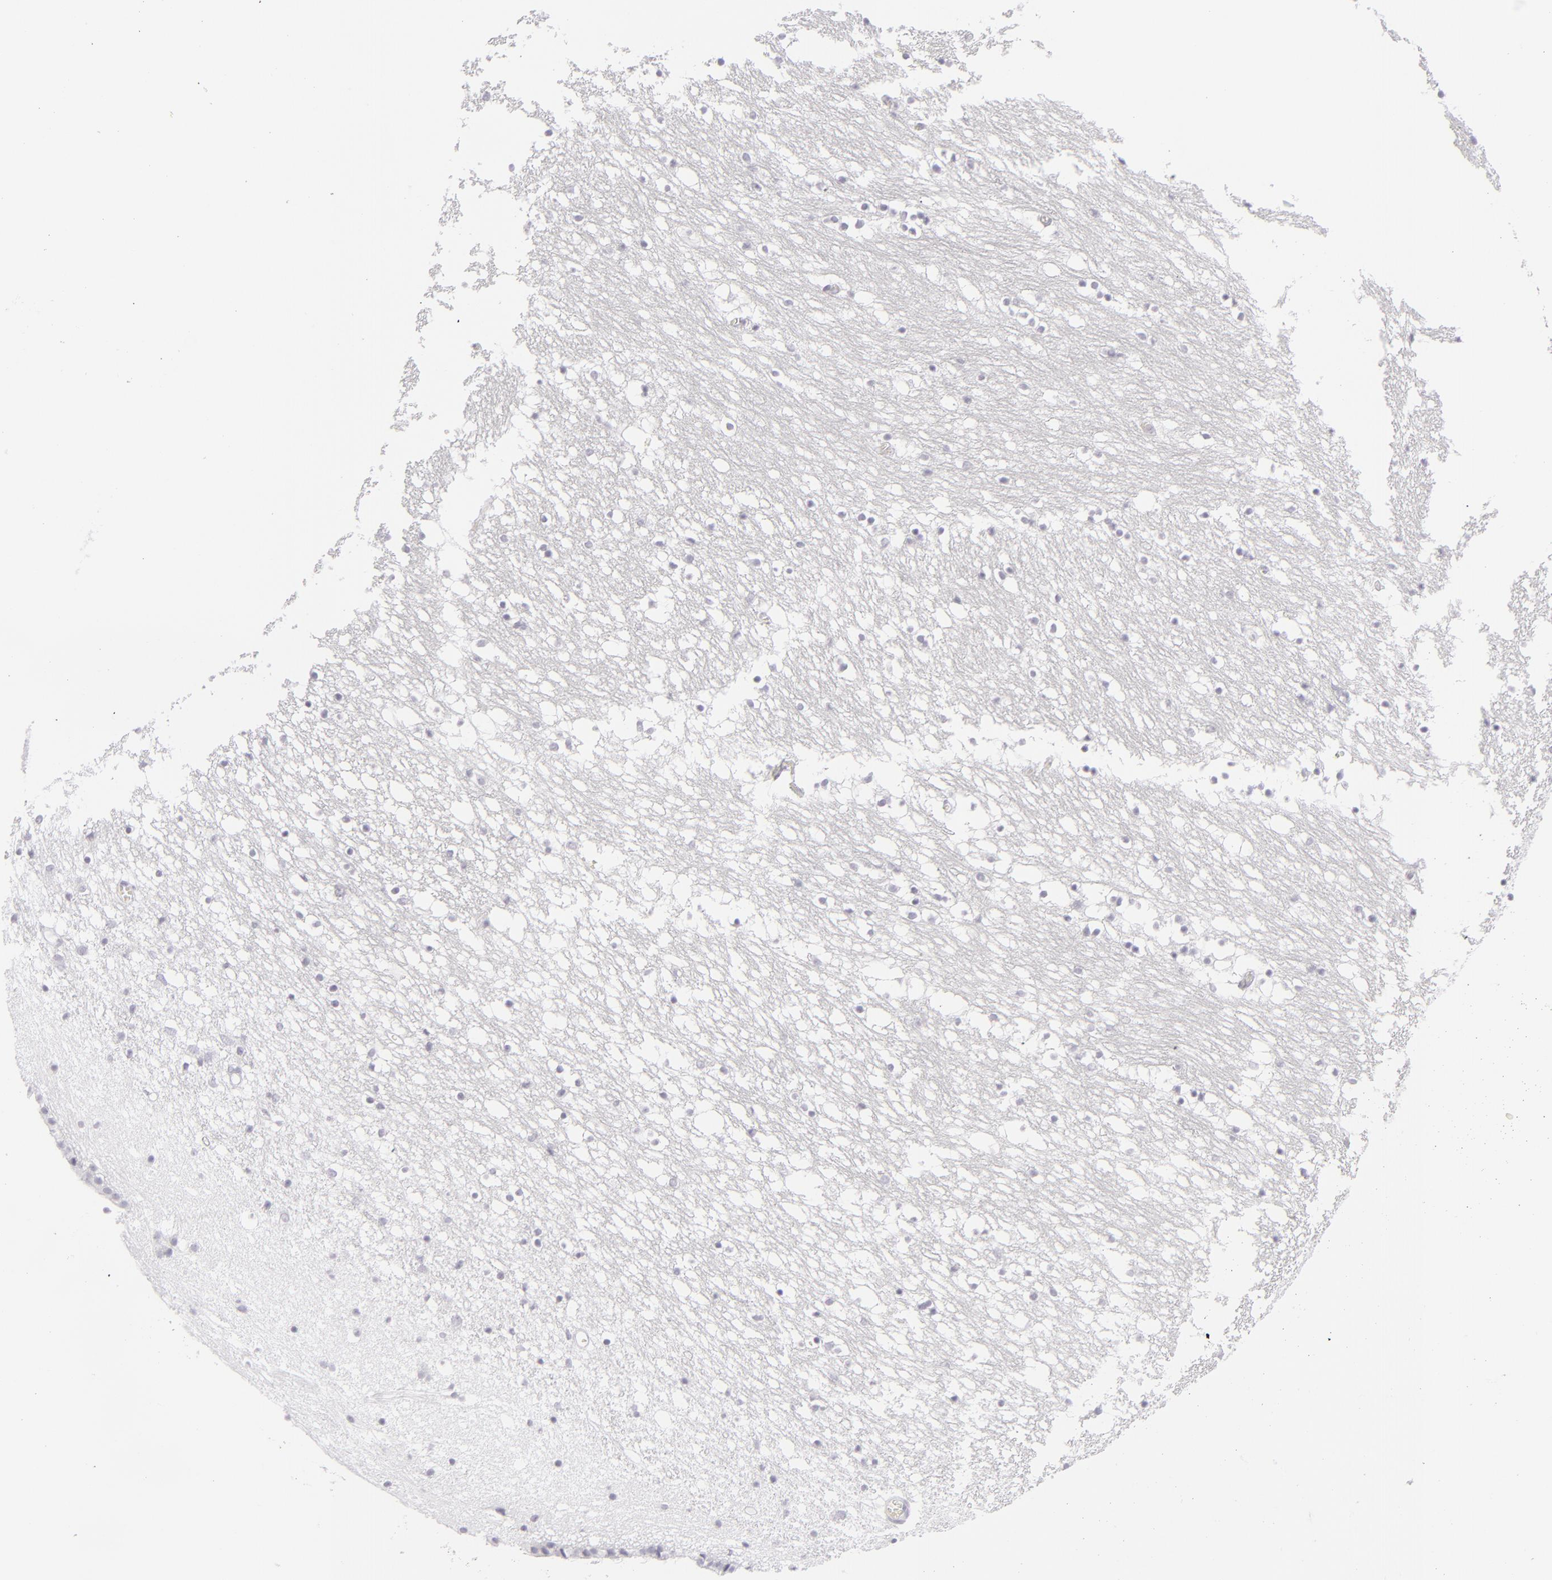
{"staining": {"intensity": "negative", "quantity": "none", "location": "none"}, "tissue": "caudate", "cell_type": "Glial cells", "image_type": "normal", "snomed": [{"axis": "morphology", "description": "Normal tissue, NOS"}, {"axis": "topography", "description": "Lateral ventricle wall"}], "caption": "High magnification brightfield microscopy of unremarkable caudate stained with DAB (brown) and counterstained with hematoxylin (blue): glial cells show no significant staining. (DAB immunohistochemistry with hematoxylin counter stain).", "gene": "CD7", "patient": {"sex": "male", "age": 45}}